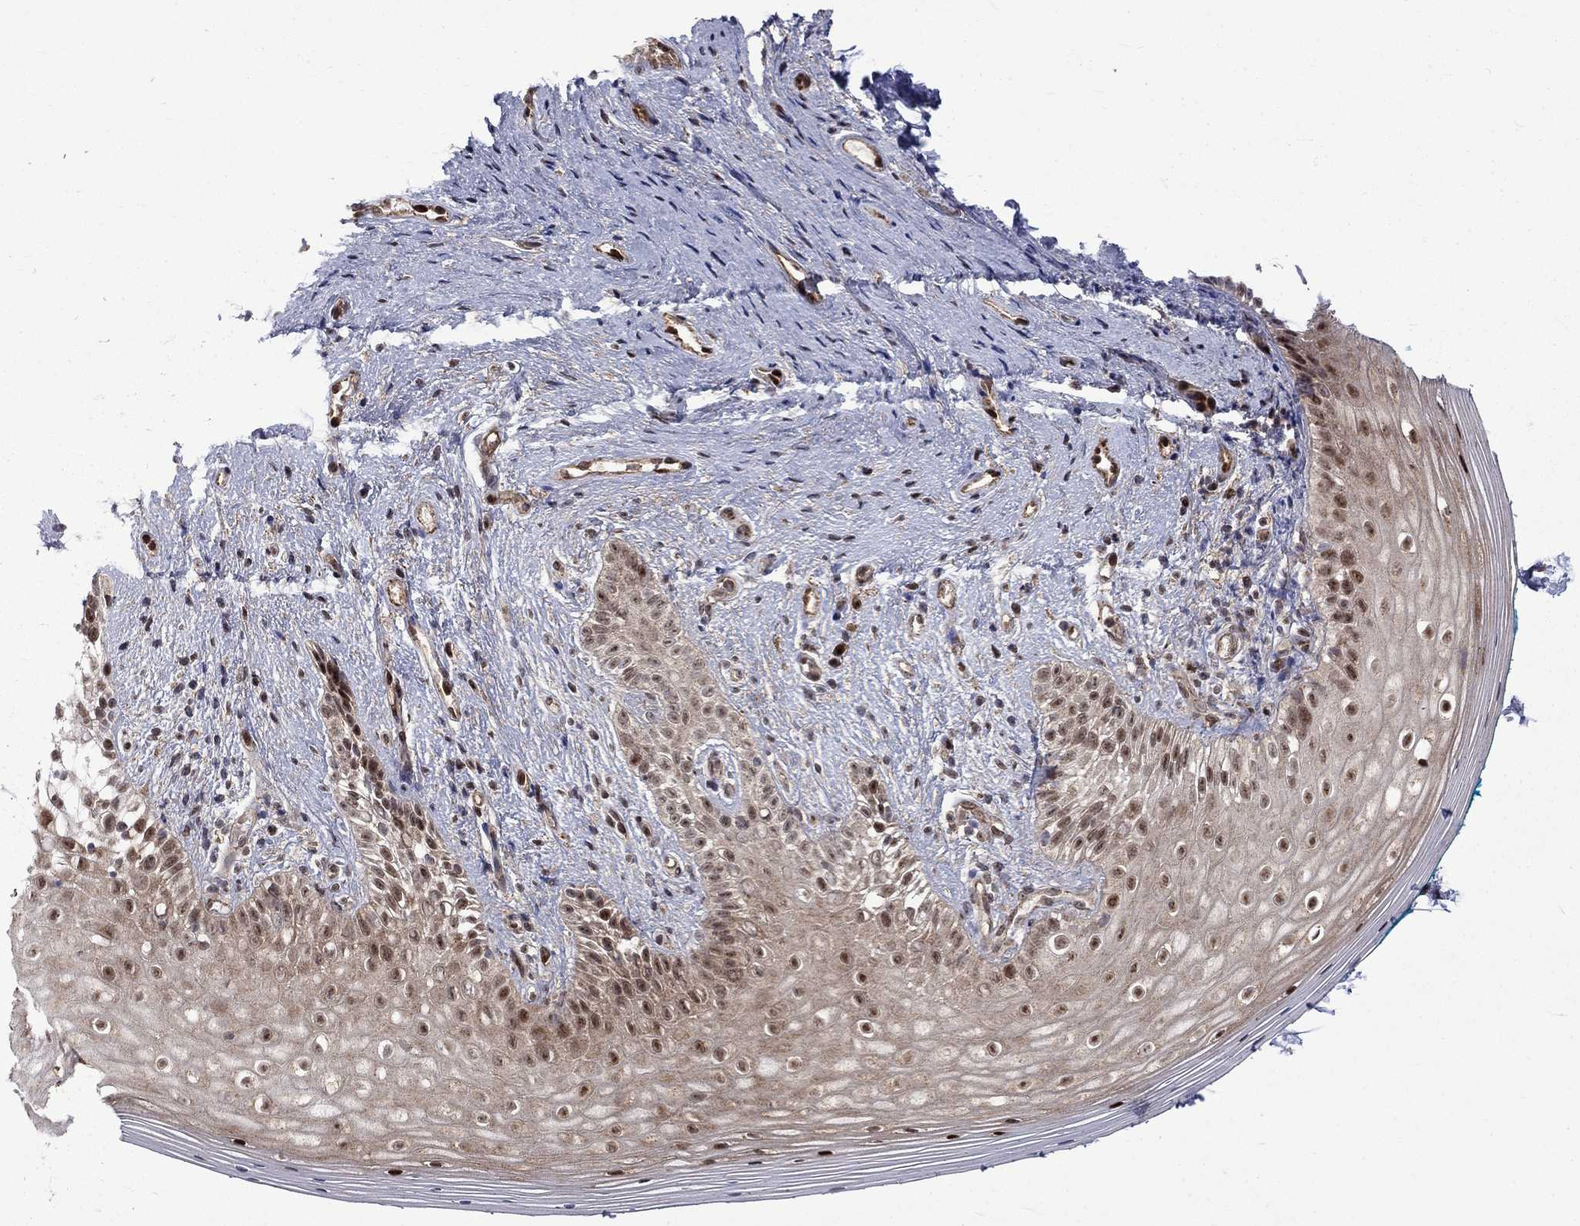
{"staining": {"intensity": "strong", "quantity": "<25%", "location": "nuclear"}, "tissue": "vagina", "cell_type": "Squamous epithelial cells", "image_type": "normal", "snomed": [{"axis": "morphology", "description": "Normal tissue, NOS"}, {"axis": "topography", "description": "Vagina"}], "caption": "Protein expression analysis of benign vagina exhibits strong nuclear expression in about <25% of squamous epithelial cells.", "gene": "KPNA3", "patient": {"sex": "female", "age": 47}}